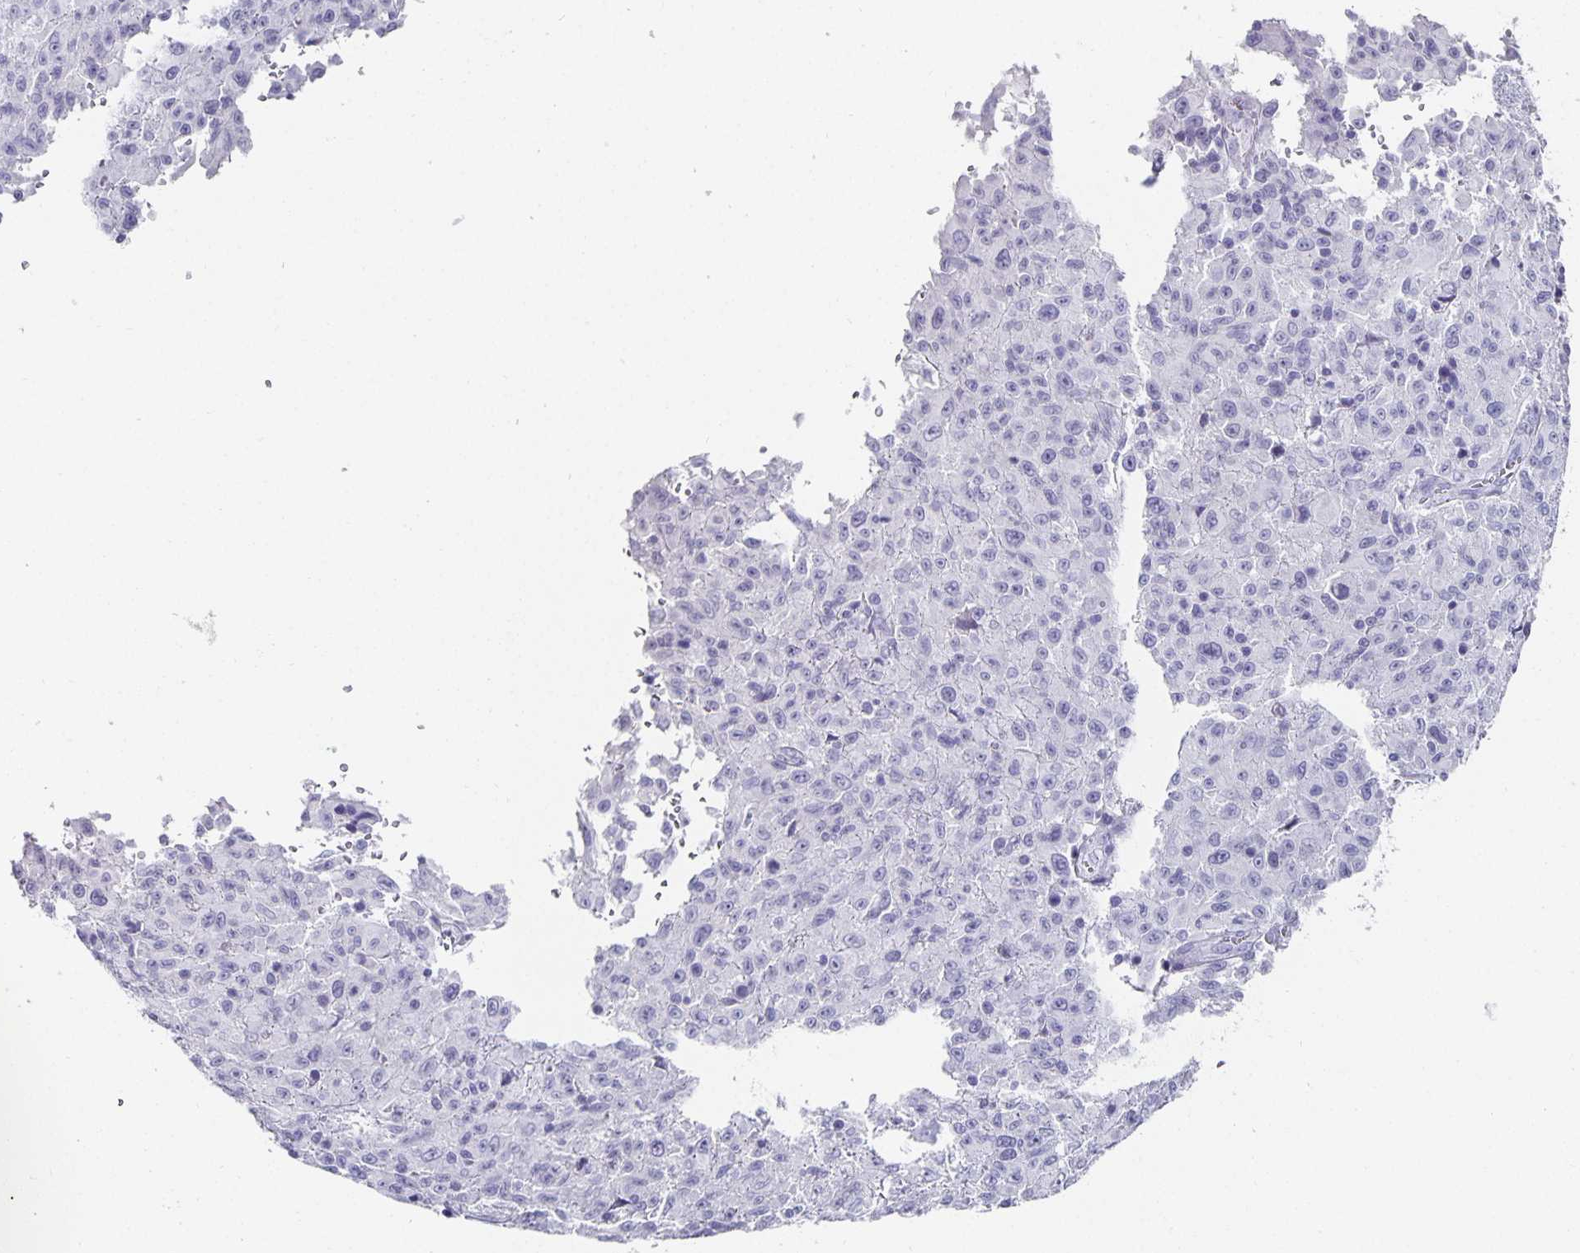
{"staining": {"intensity": "negative", "quantity": "none", "location": "none"}, "tissue": "melanoma", "cell_type": "Tumor cells", "image_type": "cancer", "snomed": [{"axis": "morphology", "description": "Malignant melanoma, NOS"}, {"axis": "topography", "description": "Skin"}], "caption": "Immunohistochemical staining of human malignant melanoma shows no significant expression in tumor cells.", "gene": "CHGA", "patient": {"sex": "male", "age": 46}}